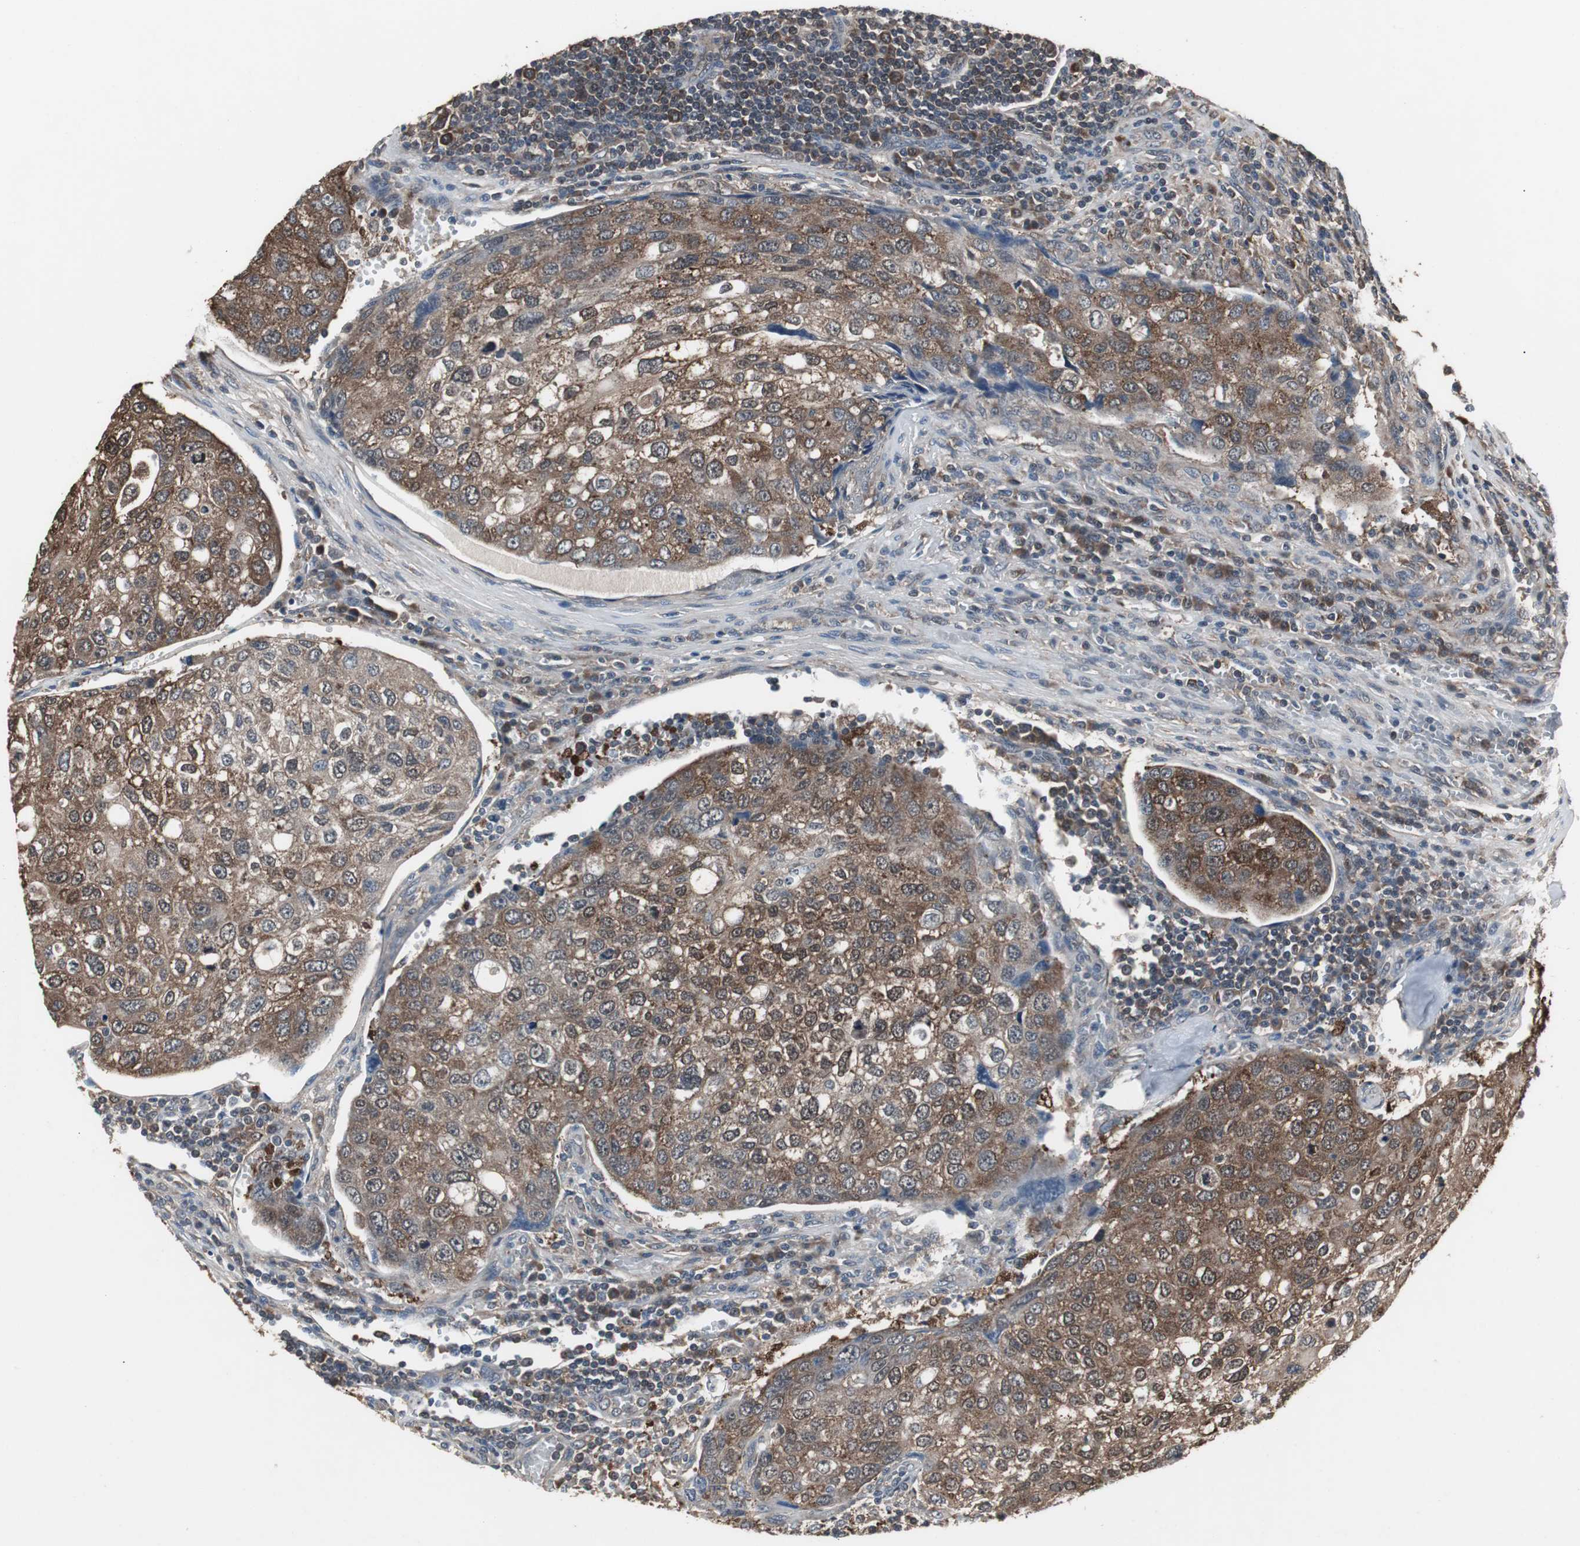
{"staining": {"intensity": "strong", "quantity": ">75%", "location": "cytoplasmic/membranous"}, "tissue": "urothelial cancer", "cell_type": "Tumor cells", "image_type": "cancer", "snomed": [{"axis": "morphology", "description": "Urothelial carcinoma, High grade"}, {"axis": "topography", "description": "Lymph node"}, {"axis": "topography", "description": "Urinary bladder"}], "caption": "Tumor cells display strong cytoplasmic/membranous positivity in about >75% of cells in urothelial cancer.", "gene": "ZSCAN22", "patient": {"sex": "male", "age": 51}}